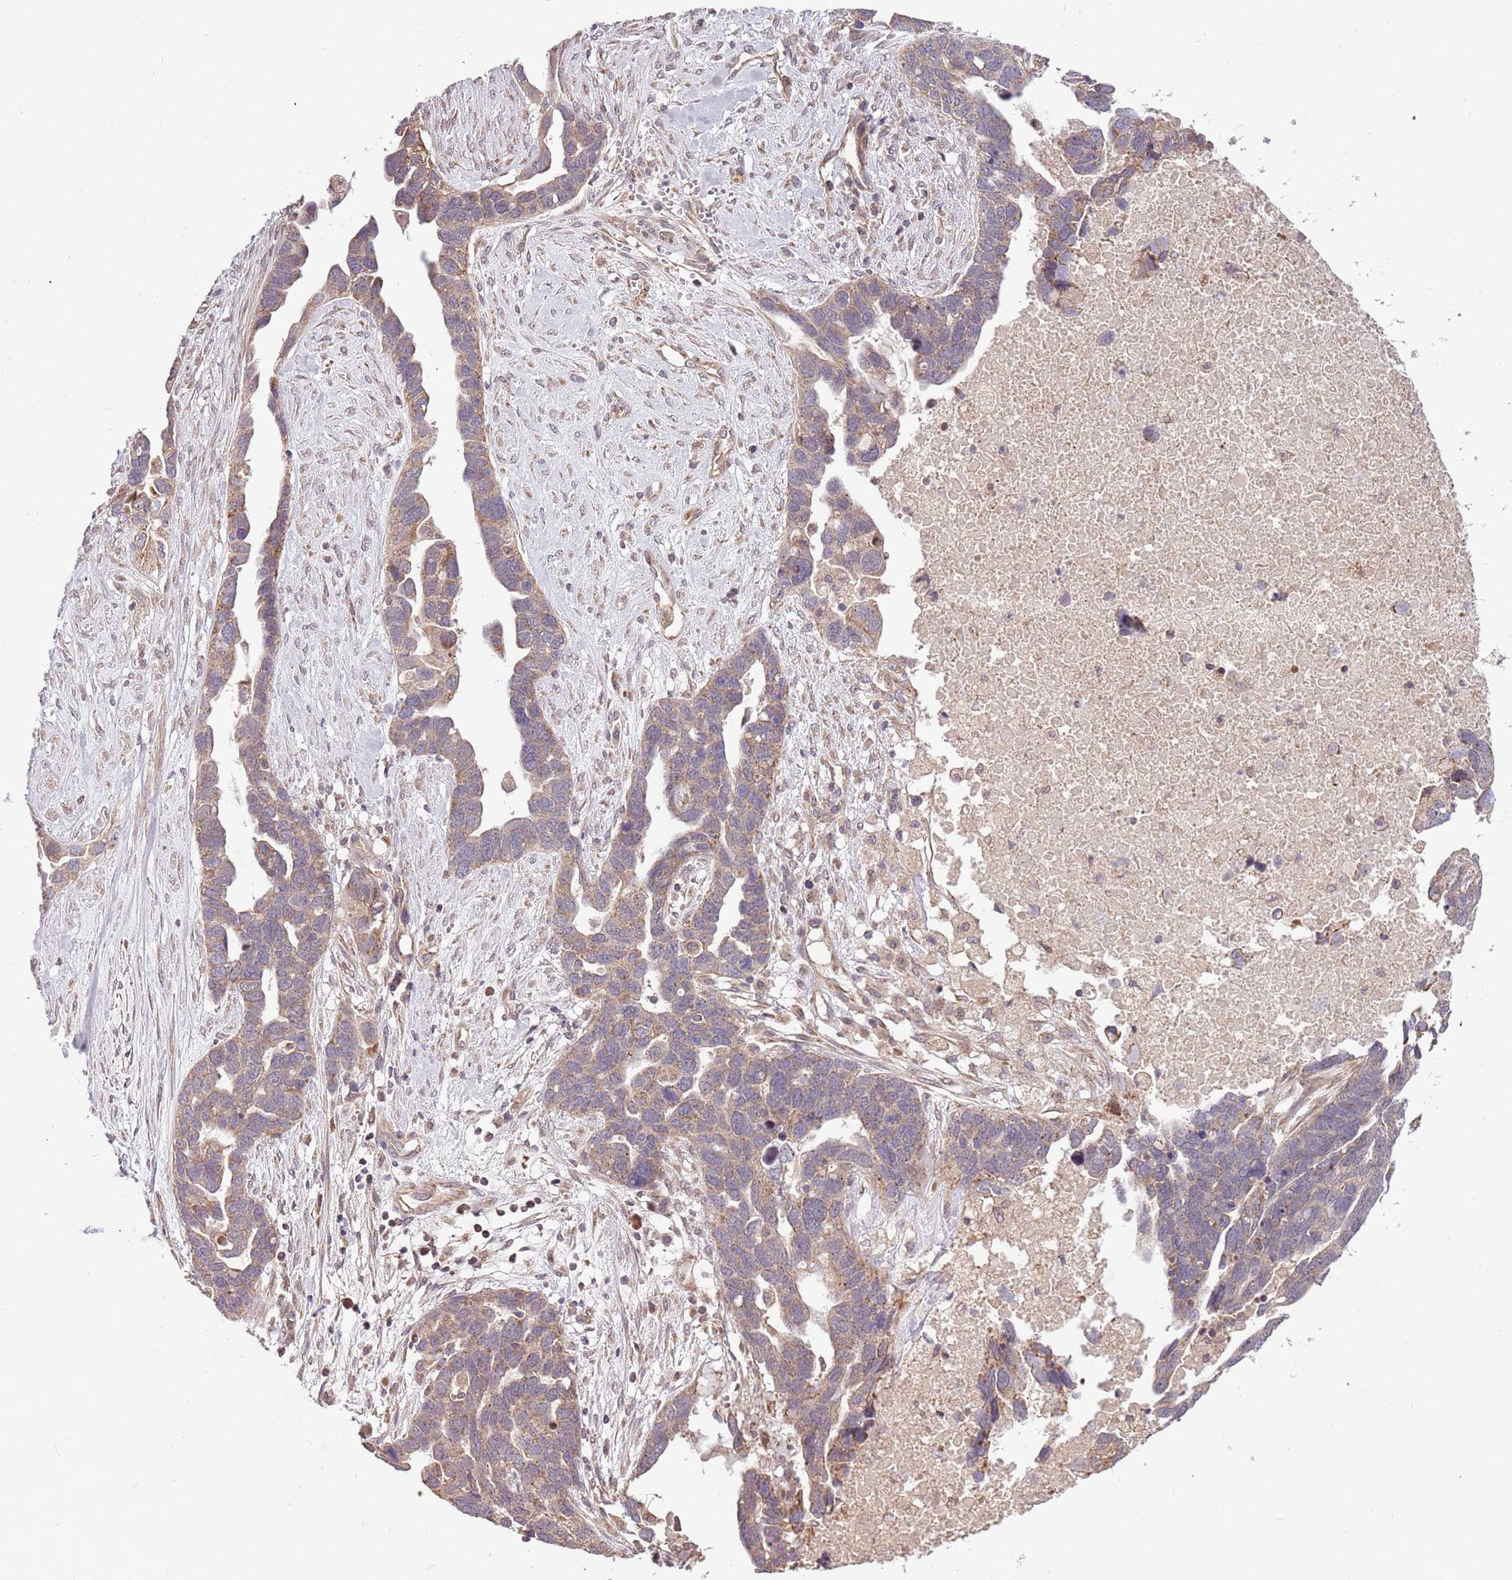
{"staining": {"intensity": "weak", "quantity": "25%-75%", "location": "cytoplasmic/membranous"}, "tissue": "ovarian cancer", "cell_type": "Tumor cells", "image_type": "cancer", "snomed": [{"axis": "morphology", "description": "Cystadenocarcinoma, serous, NOS"}, {"axis": "topography", "description": "Ovary"}], "caption": "A high-resolution micrograph shows immunohistochemistry (IHC) staining of ovarian serous cystadenocarcinoma, which reveals weak cytoplasmic/membranous positivity in approximately 25%-75% of tumor cells.", "gene": "RNF181", "patient": {"sex": "female", "age": 54}}